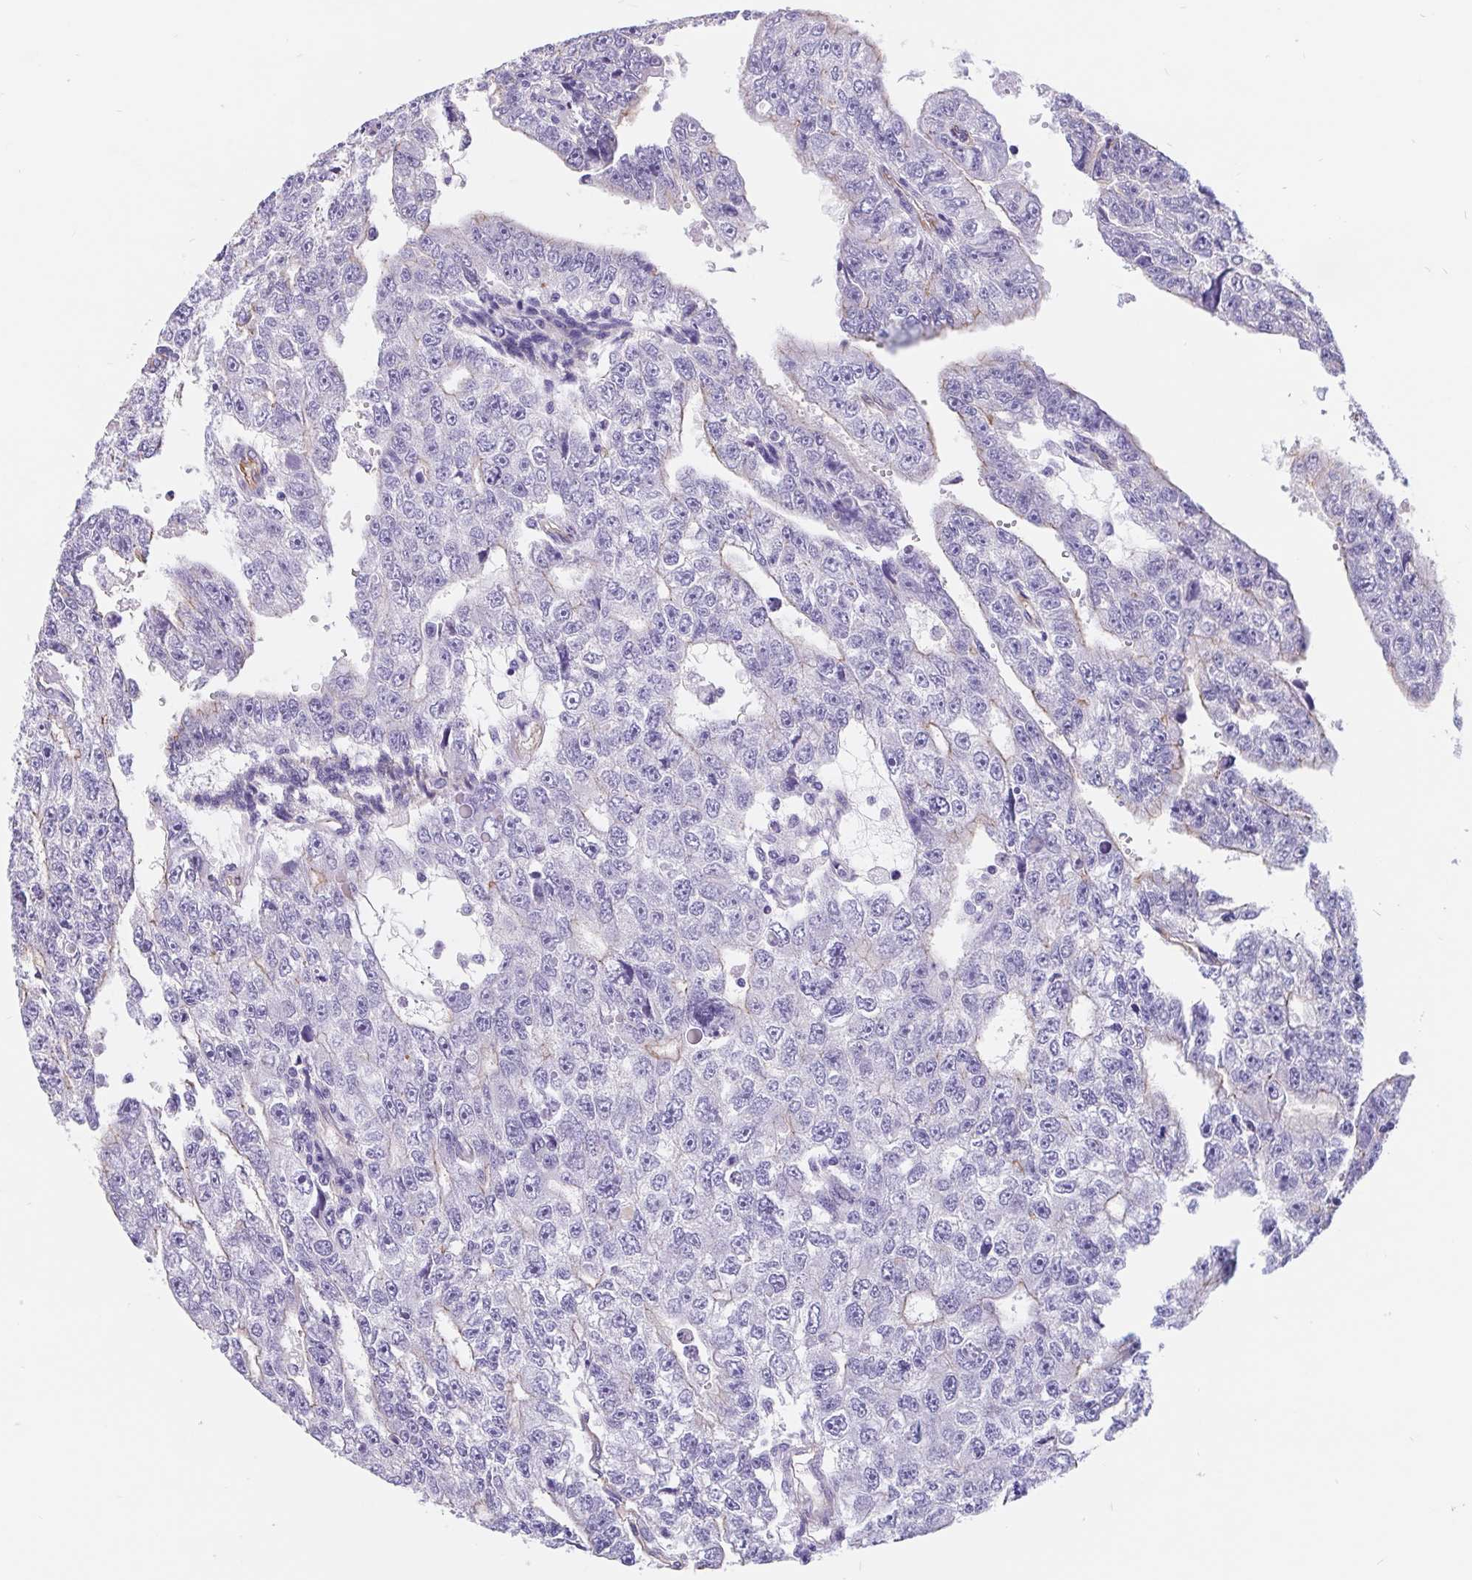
{"staining": {"intensity": "negative", "quantity": "none", "location": "none"}, "tissue": "testis cancer", "cell_type": "Tumor cells", "image_type": "cancer", "snomed": [{"axis": "morphology", "description": "Carcinoma, Embryonal, NOS"}, {"axis": "topography", "description": "Testis"}], "caption": "High power microscopy image of an IHC histopathology image of testis embryonal carcinoma, revealing no significant positivity in tumor cells. (Immunohistochemistry, brightfield microscopy, high magnification).", "gene": "LIMCH1", "patient": {"sex": "male", "age": 20}}